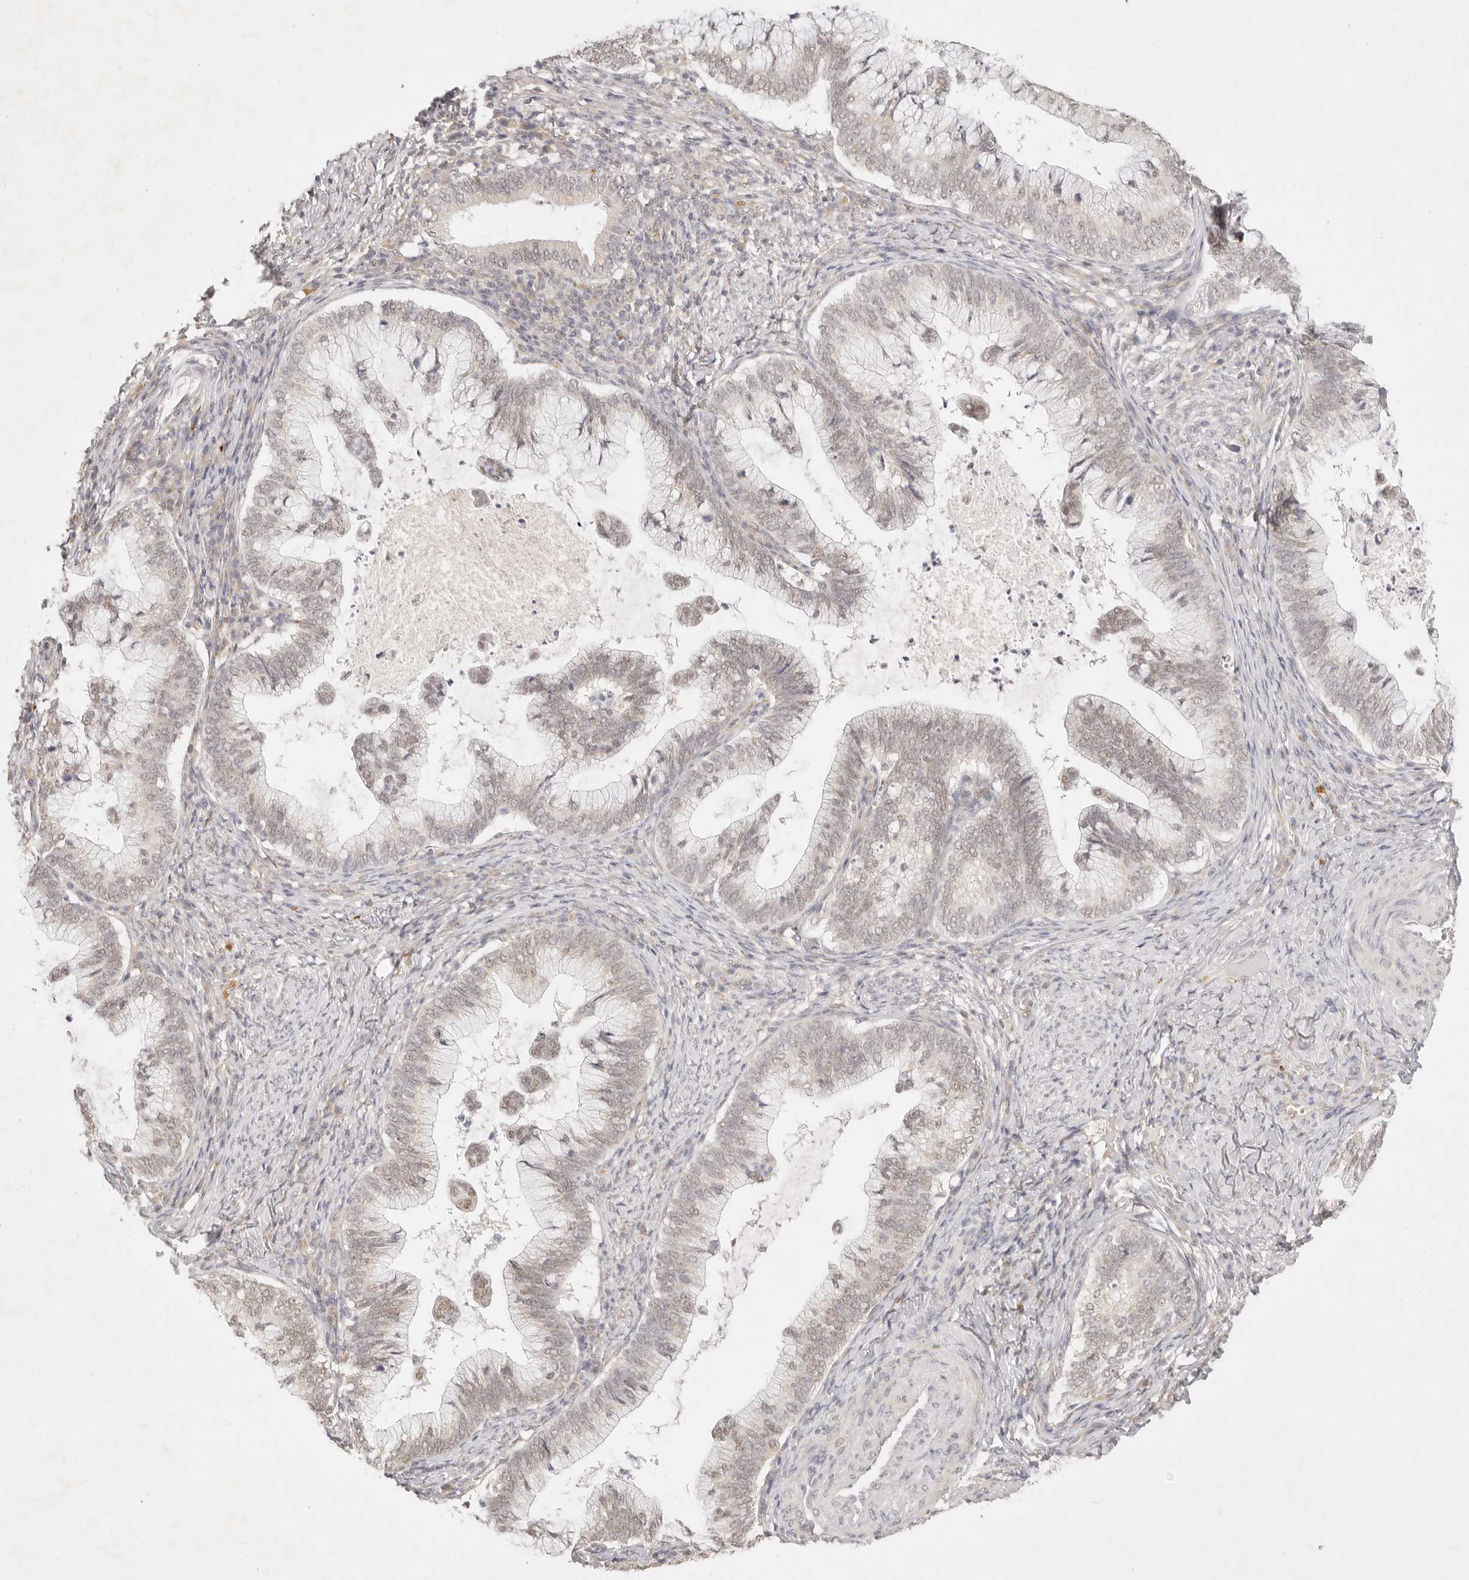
{"staining": {"intensity": "negative", "quantity": "none", "location": "none"}, "tissue": "cervical cancer", "cell_type": "Tumor cells", "image_type": "cancer", "snomed": [{"axis": "morphology", "description": "Adenocarcinoma, NOS"}, {"axis": "topography", "description": "Cervix"}], "caption": "Immunohistochemistry micrograph of neoplastic tissue: cervical adenocarcinoma stained with DAB (3,3'-diaminobenzidine) demonstrates no significant protein expression in tumor cells.", "gene": "GPR156", "patient": {"sex": "female", "age": 36}}